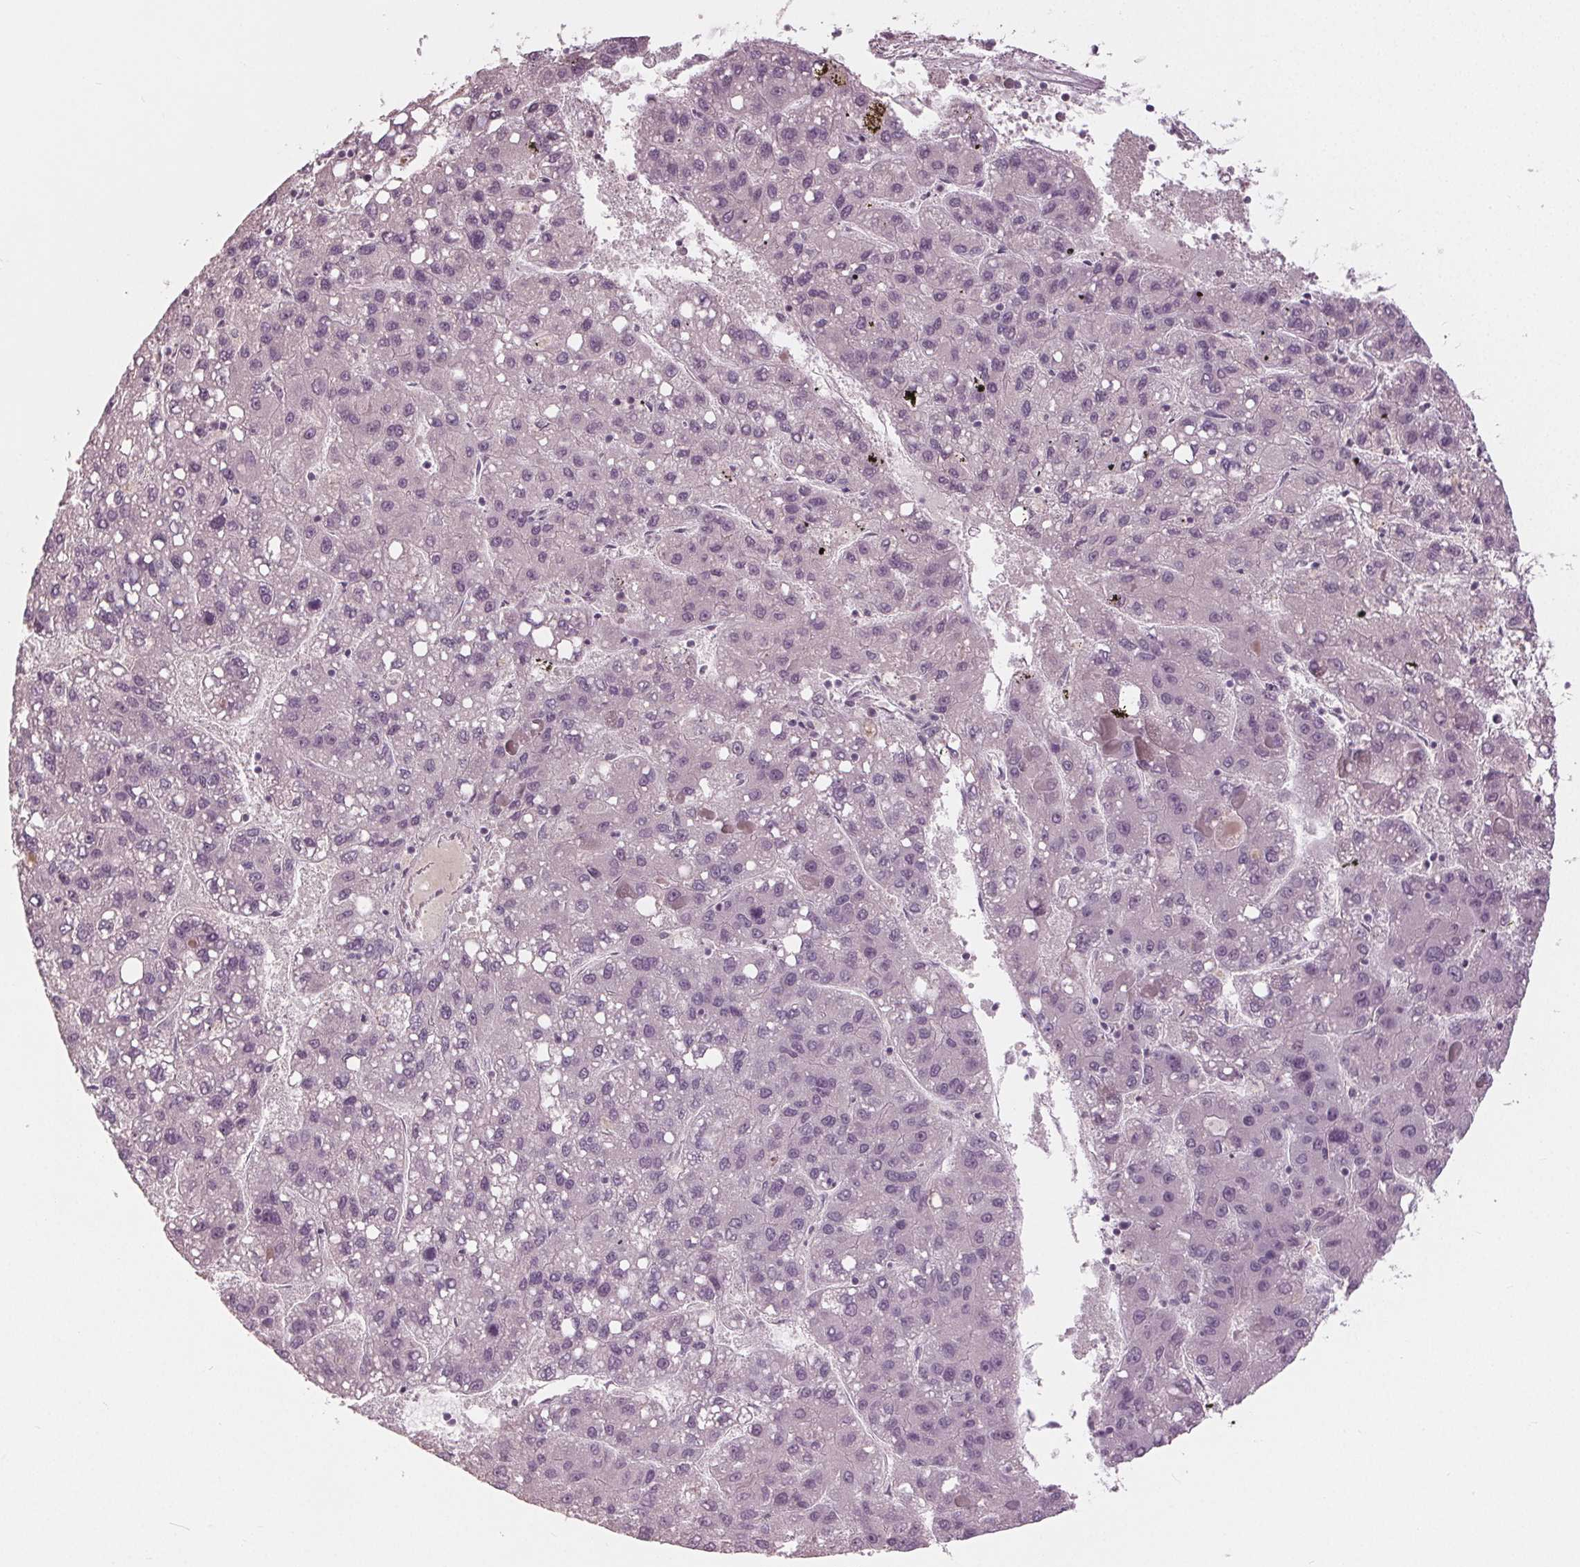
{"staining": {"intensity": "negative", "quantity": "none", "location": "none"}, "tissue": "liver cancer", "cell_type": "Tumor cells", "image_type": "cancer", "snomed": [{"axis": "morphology", "description": "Carcinoma, Hepatocellular, NOS"}, {"axis": "topography", "description": "Liver"}], "caption": "A photomicrograph of liver hepatocellular carcinoma stained for a protein exhibits no brown staining in tumor cells.", "gene": "CXCL16", "patient": {"sex": "female", "age": 82}}